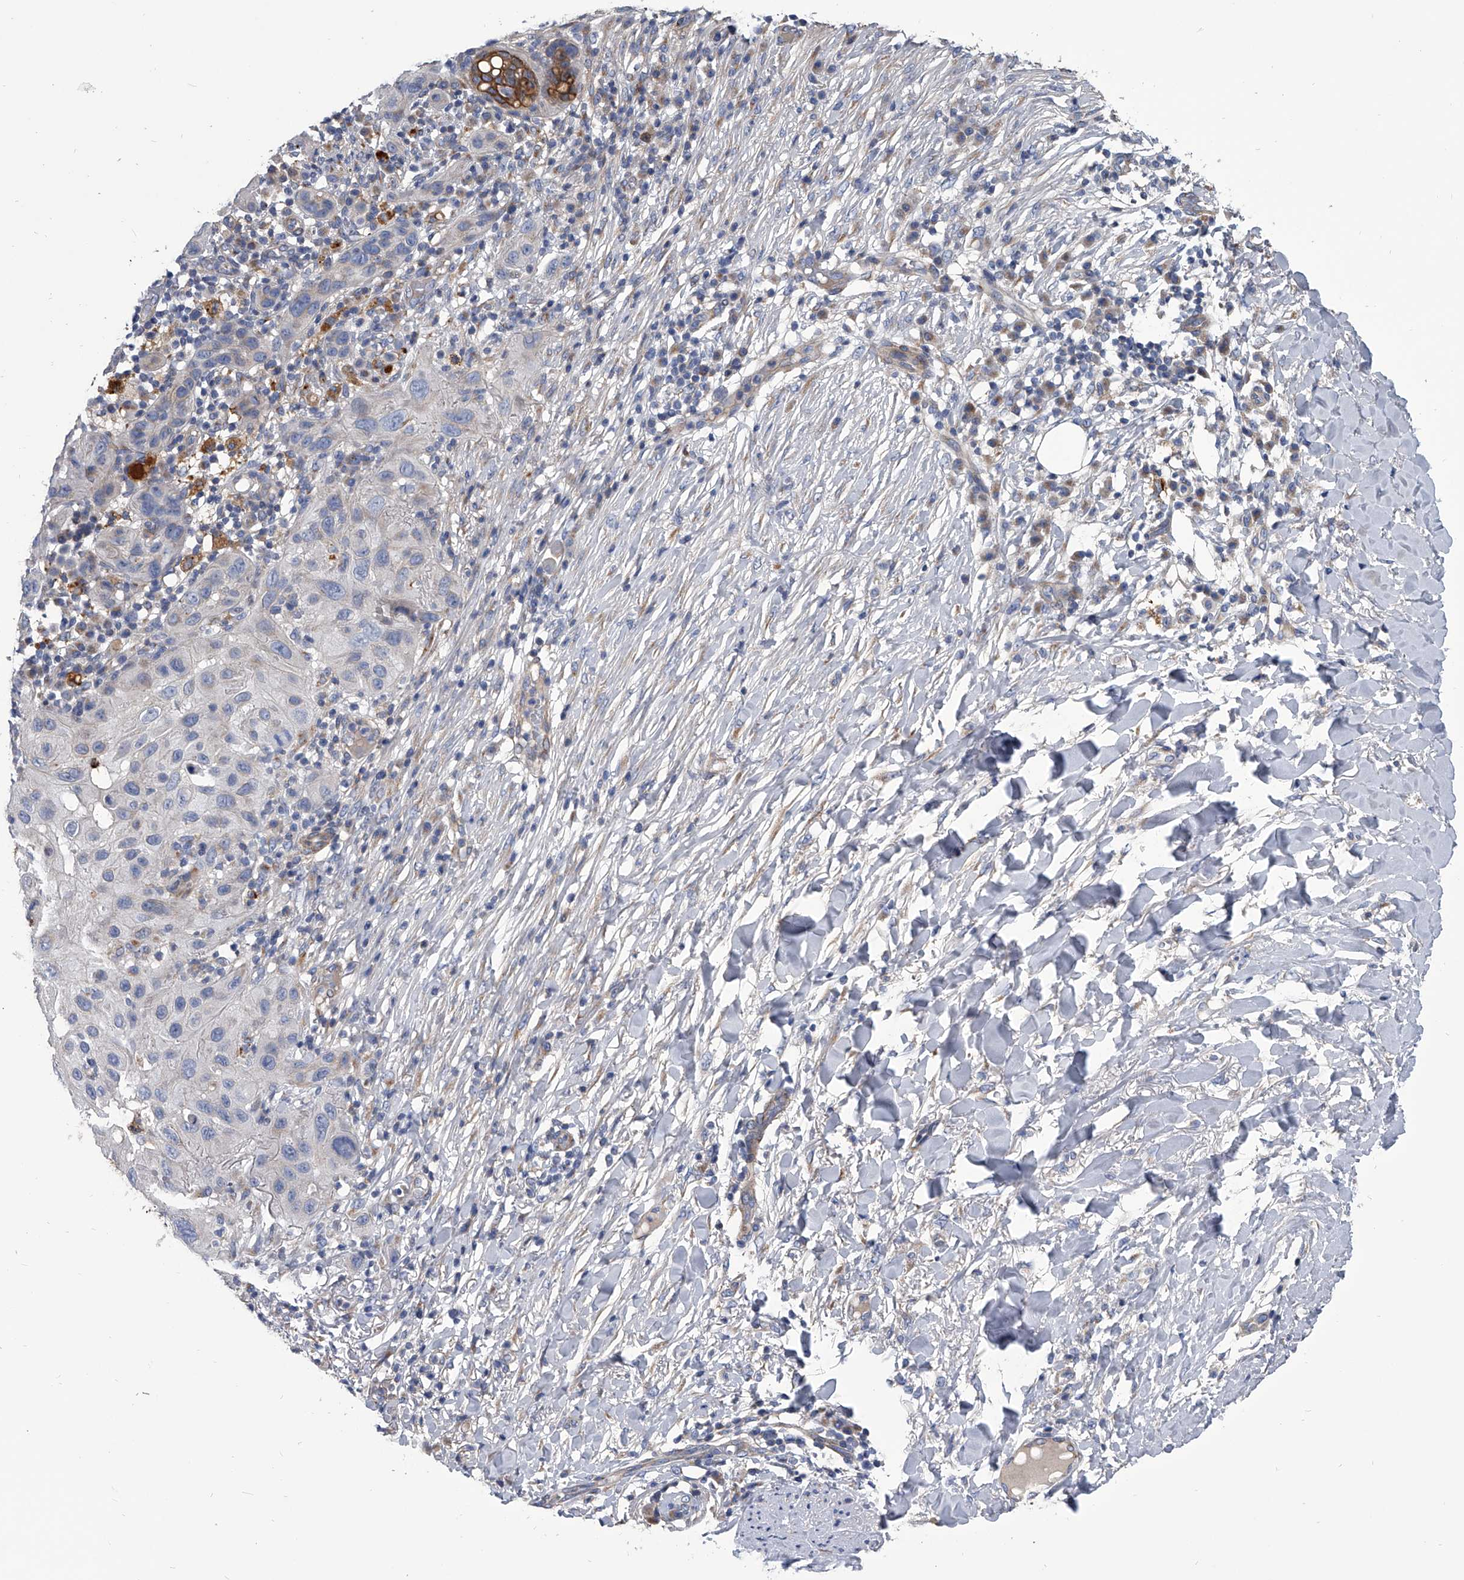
{"staining": {"intensity": "negative", "quantity": "none", "location": "none"}, "tissue": "skin cancer", "cell_type": "Tumor cells", "image_type": "cancer", "snomed": [{"axis": "morphology", "description": "Normal tissue, NOS"}, {"axis": "morphology", "description": "Squamous cell carcinoma, NOS"}, {"axis": "topography", "description": "Skin"}], "caption": "DAB (3,3'-diaminobenzidine) immunohistochemical staining of human squamous cell carcinoma (skin) exhibits no significant expression in tumor cells.", "gene": "SPP1", "patient": {"sex": "female", "age": 96}}